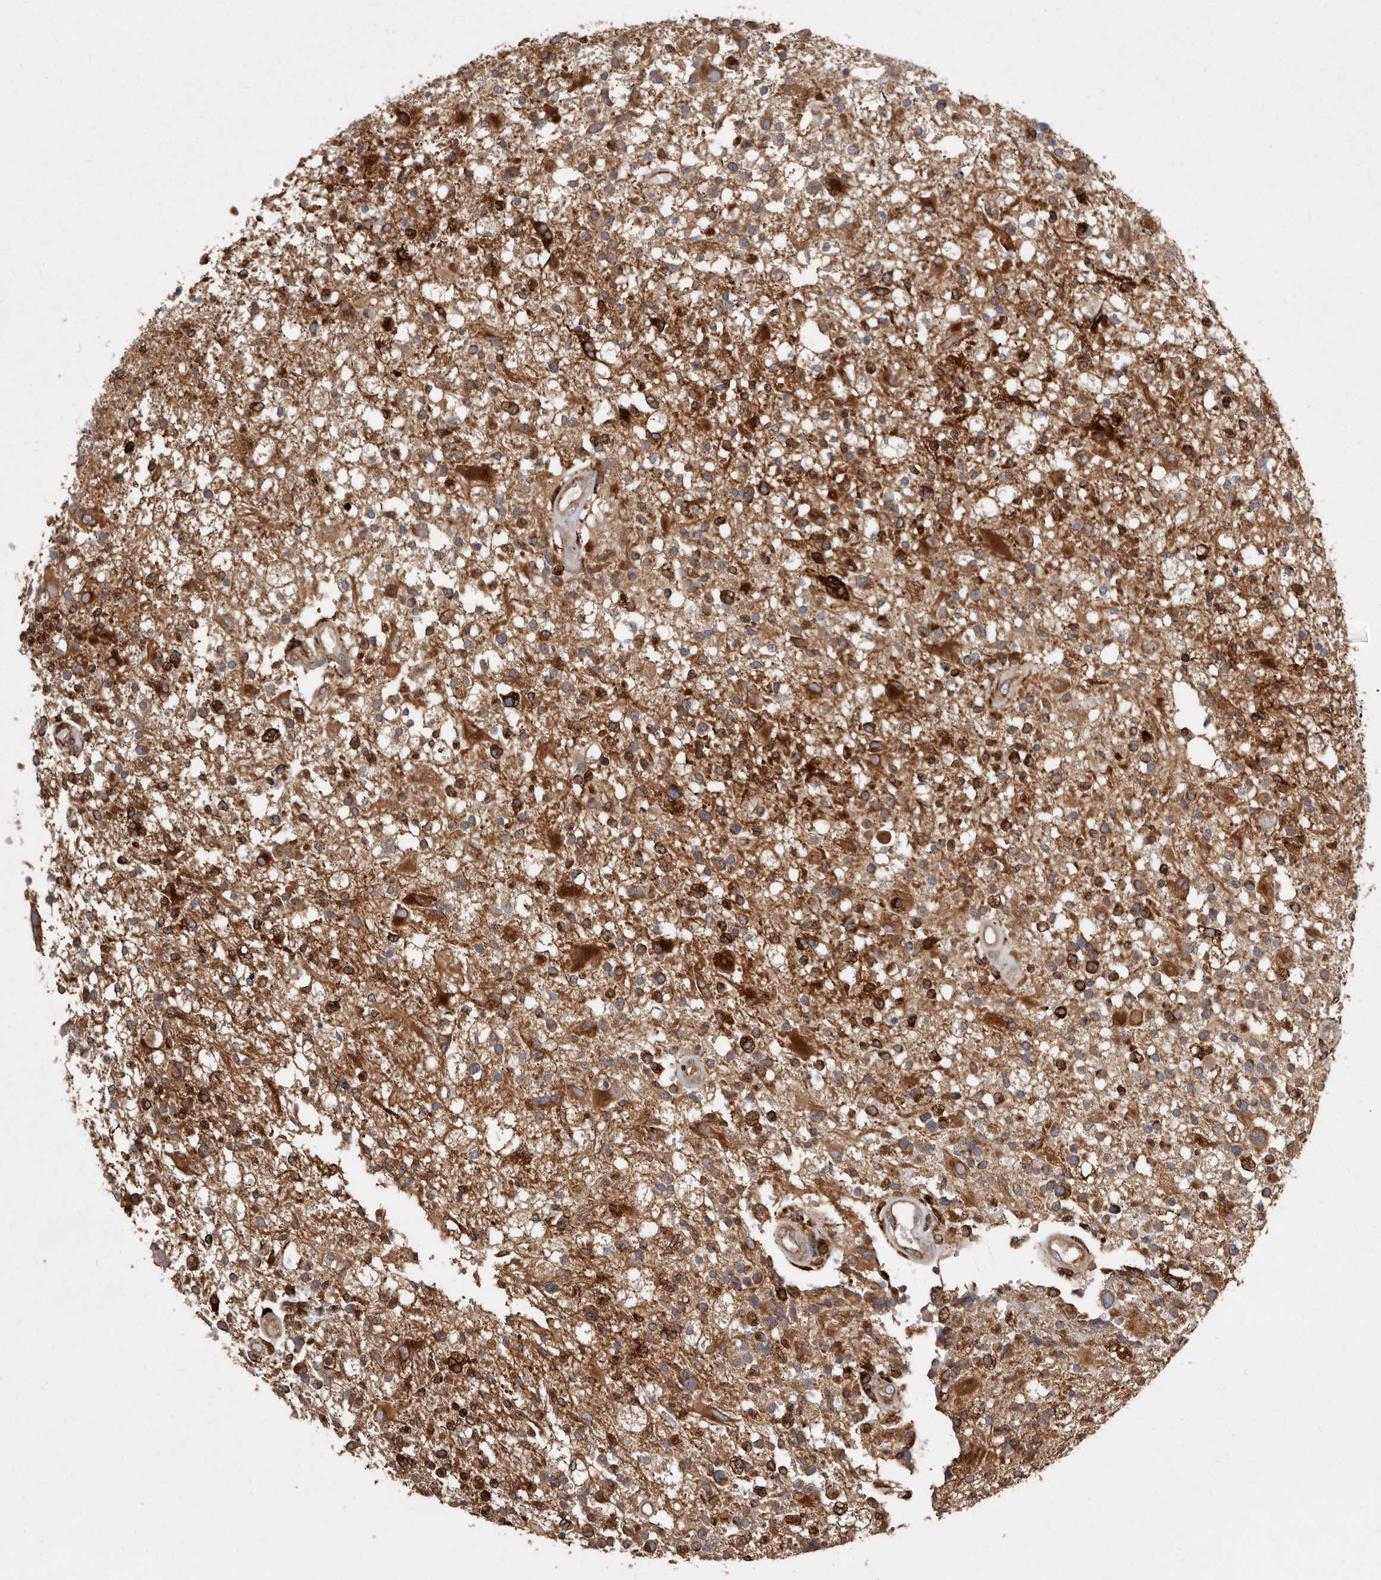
{"staining": {"intensity": "moderate", "quantity": ">75%", "location": "cytoplasmic/membranous"}, "tissue": "glioma", "cell_type": "Tumor cells", "image_type": "cancer", "snomed": [{"axis": "morphology", "description": "Glioma, malignant, High grade"}, {"axis": "morphology", "description": "Glioblastoma, NOS"}, {"axis": "topography", "description": "Brain"}], "caption": "Tumor cells display medium levels of moderate cytoplasmic/membranous expression in approximately >75% of cells in glioblastoma.", "gene": "FLAD1", "patient": {"sex": "male", "age": 60}}